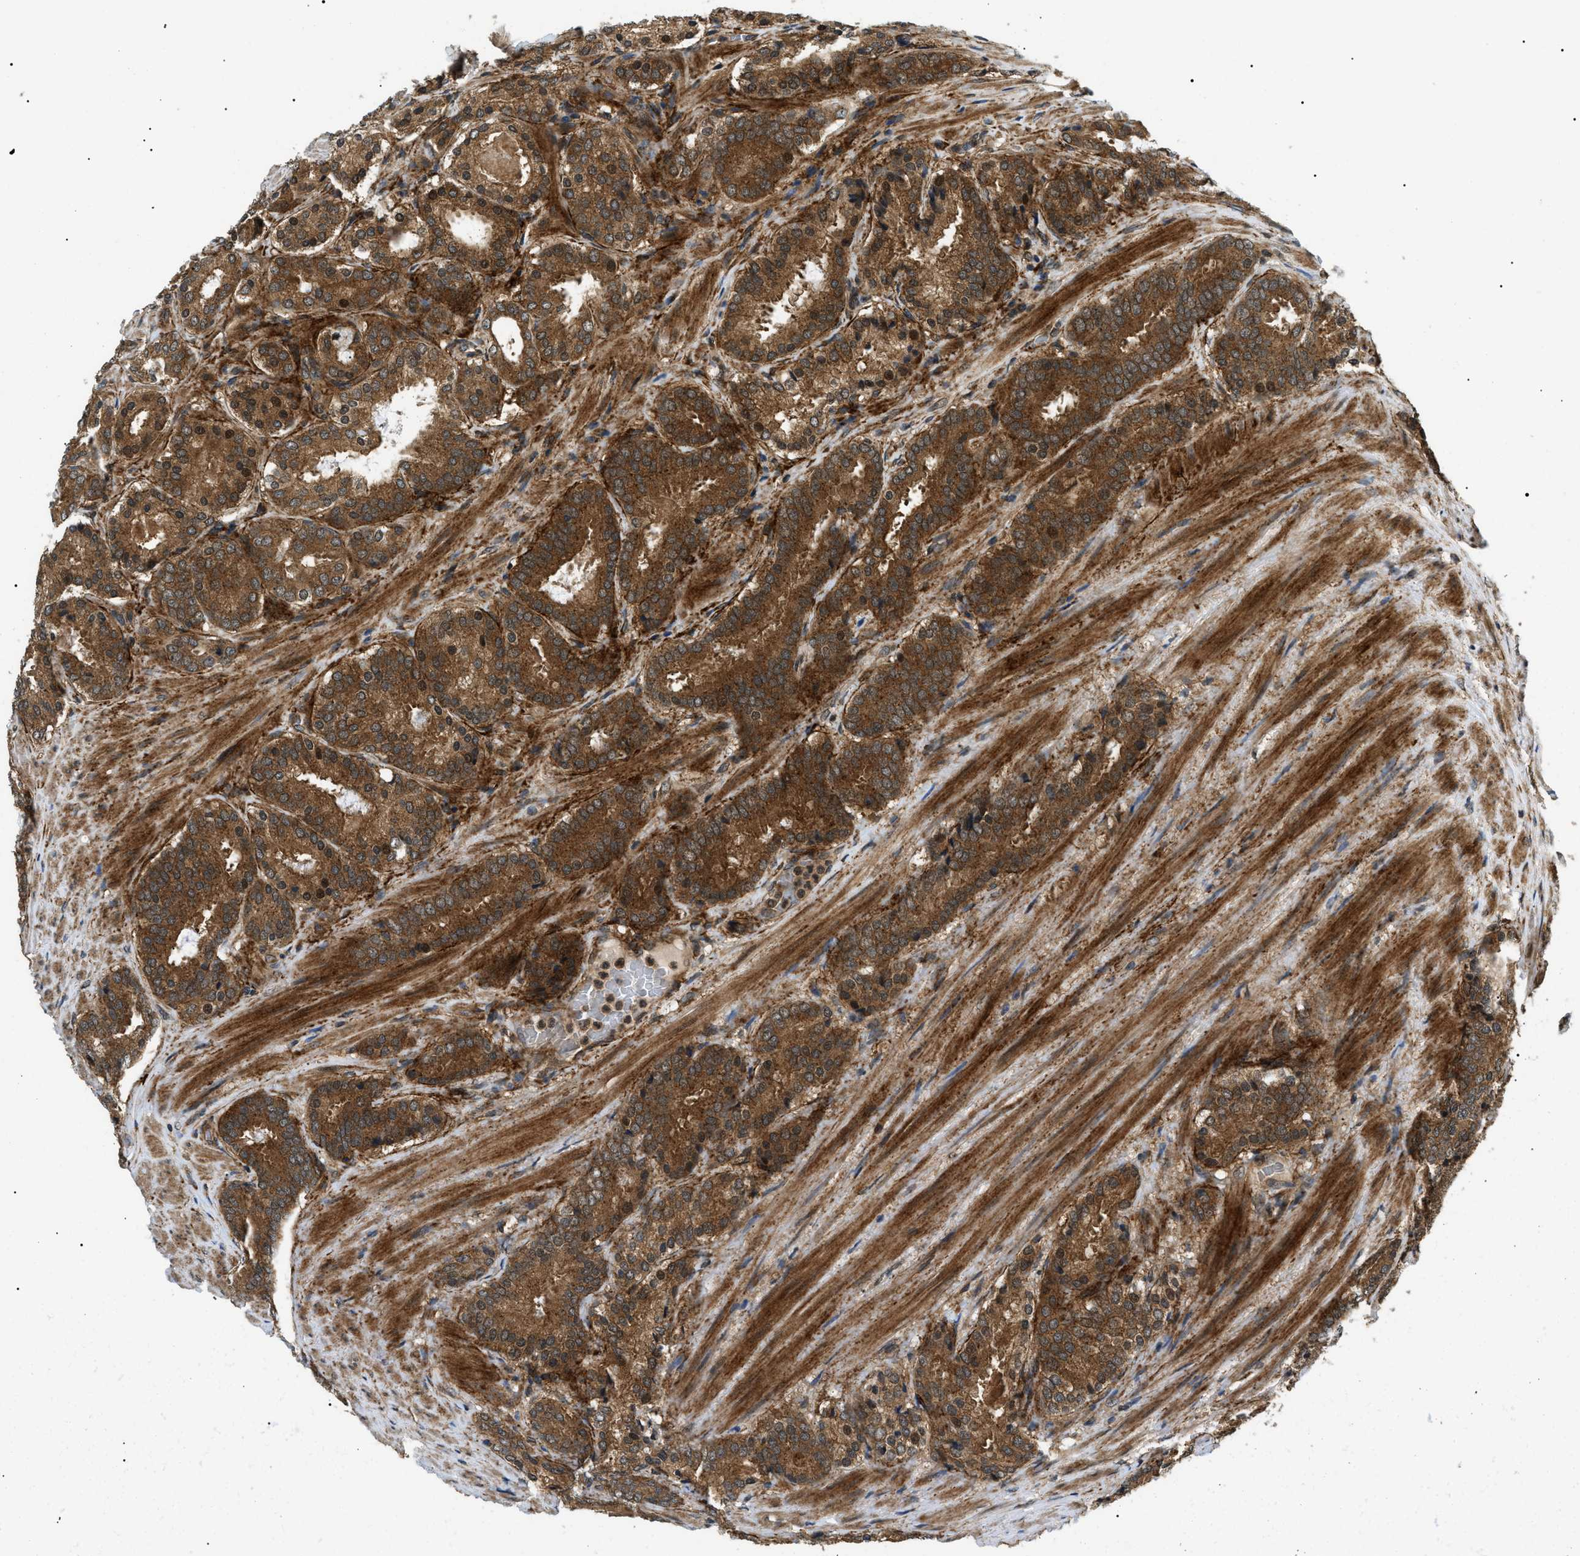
{"staining": {"intensity": "moderate", "quantity": ">75%", "location": "cytoplasmic/membranous,nuclear"}, "tissue": "prostate cancer", "cell_type": "Tumor cells", "image_type": "cancer", "snomed": [{"axis": "morphology", "description": "Adenocarcinoma, Low grade"}, {"axis": "topography", "description": "Prostate"}], "caption": "Immunohistochemical staining of human low-grade adenocarcinoma (prostate) displays medium levels of moderate cytoplasmic/membranous and nuclear expression in about >75% of tumor cells. The staining is performed using DAB brown chromogen to label protein expression. The nuclei are counter-stained blue using hematoxylin.", "gene": "ATP6AP1", "patient": {"sex": "male", "age": 69}}